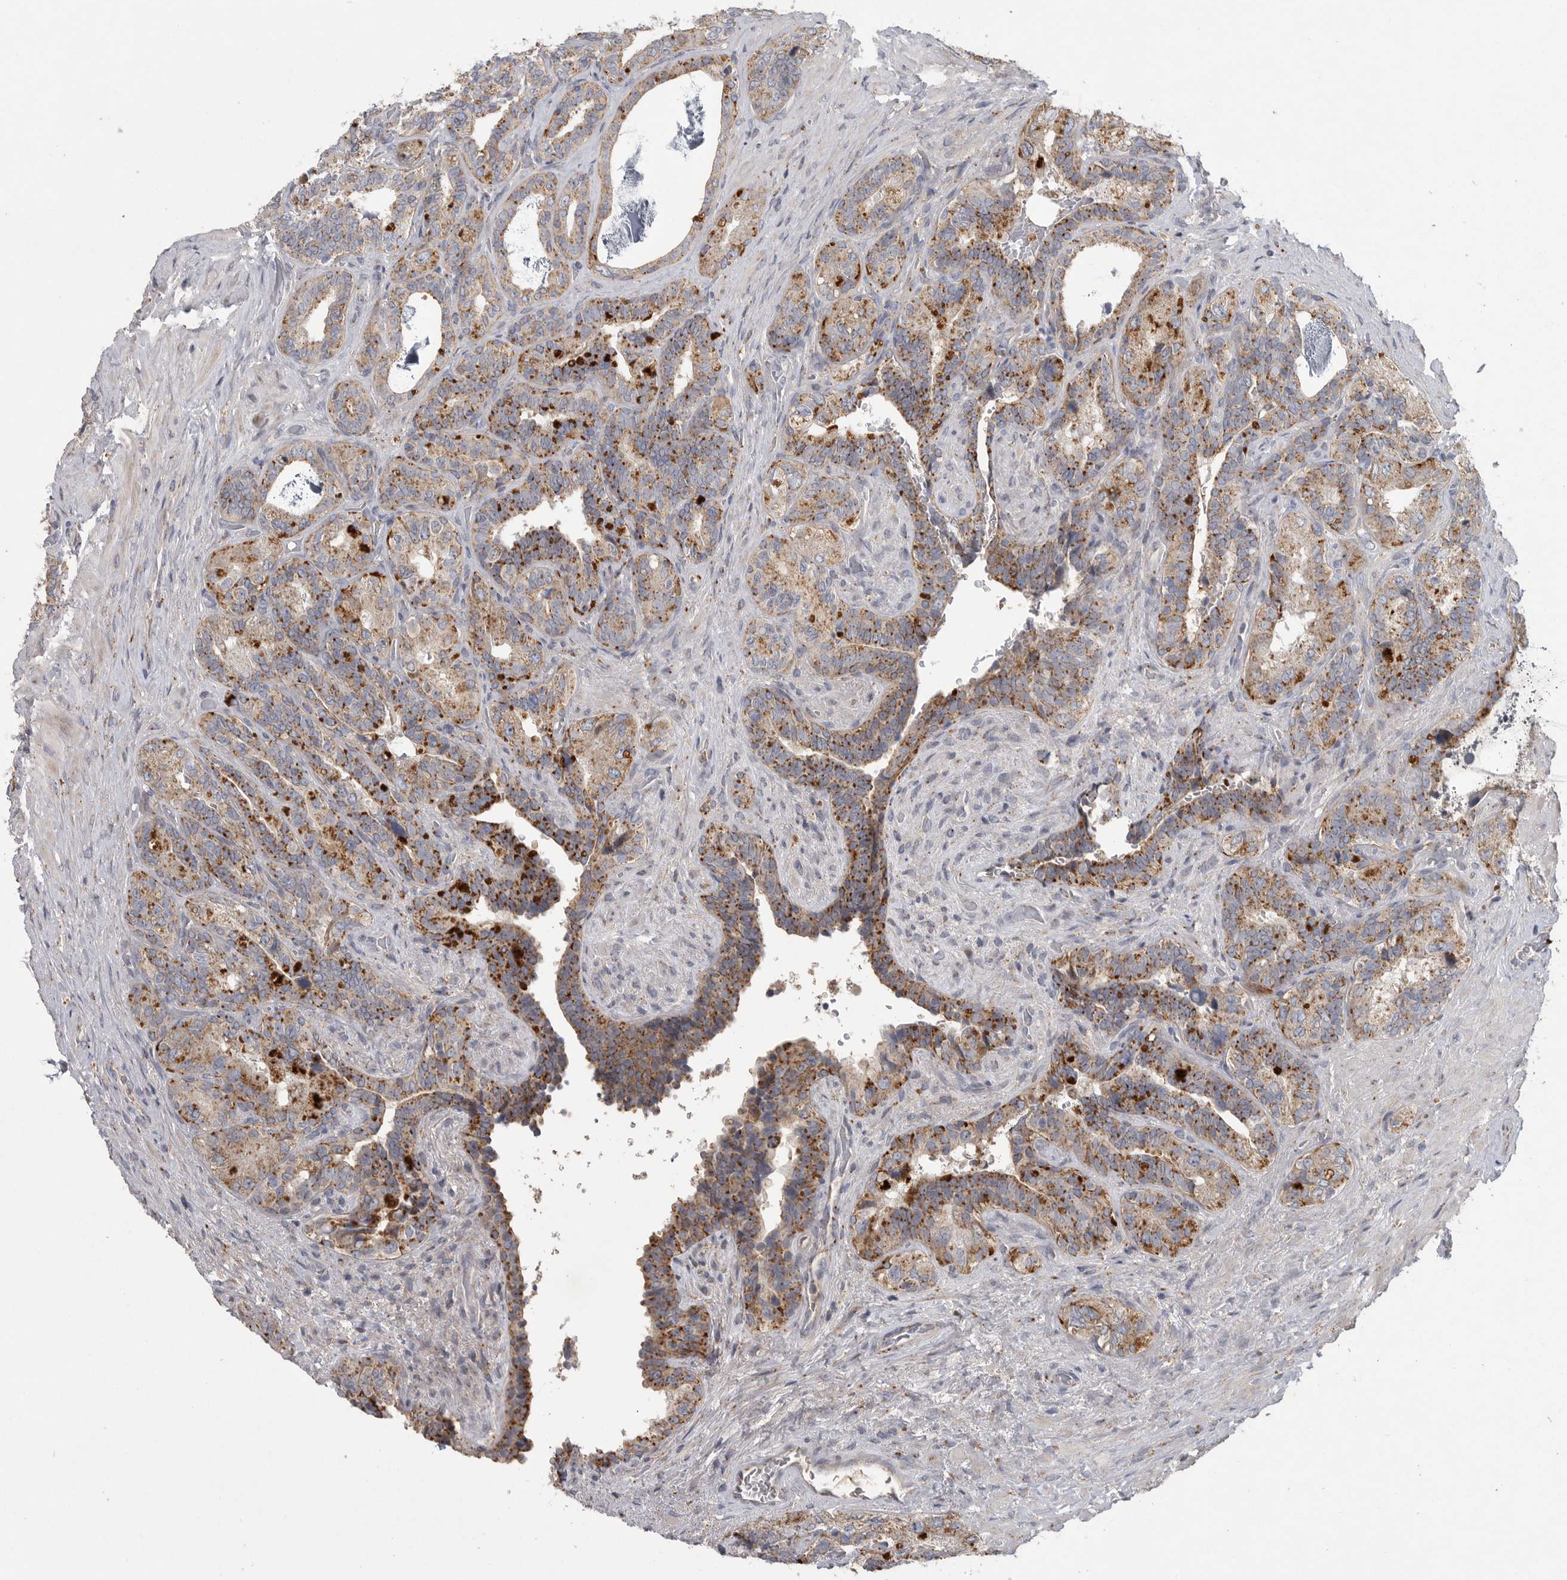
{"staining": {"intensity": "moderate", "quantity": ">75%", "location": "cytoplasmic/membranous"}, "tissue": "seminal vesicle", "cell_type": "Glandular cells", "image_type": "normal", "snomed": [{"axis": "morphology", "description": "Normal tissue, NOS"}, {"axis": "topography", "description": "Prostate"}, {"axis": "topography", "description": "Seminal veicle"}], "caption": "Immunohistochemistry photomicrograph of benign seminal vesicle stained for a protein (brown), which demonstrates medium levels of moderate cytoplasmic/membranous expression in about >75% of glandular cells.", "gene": "LAMTOR3", "patient": {"sex": "male", "age": 67}}